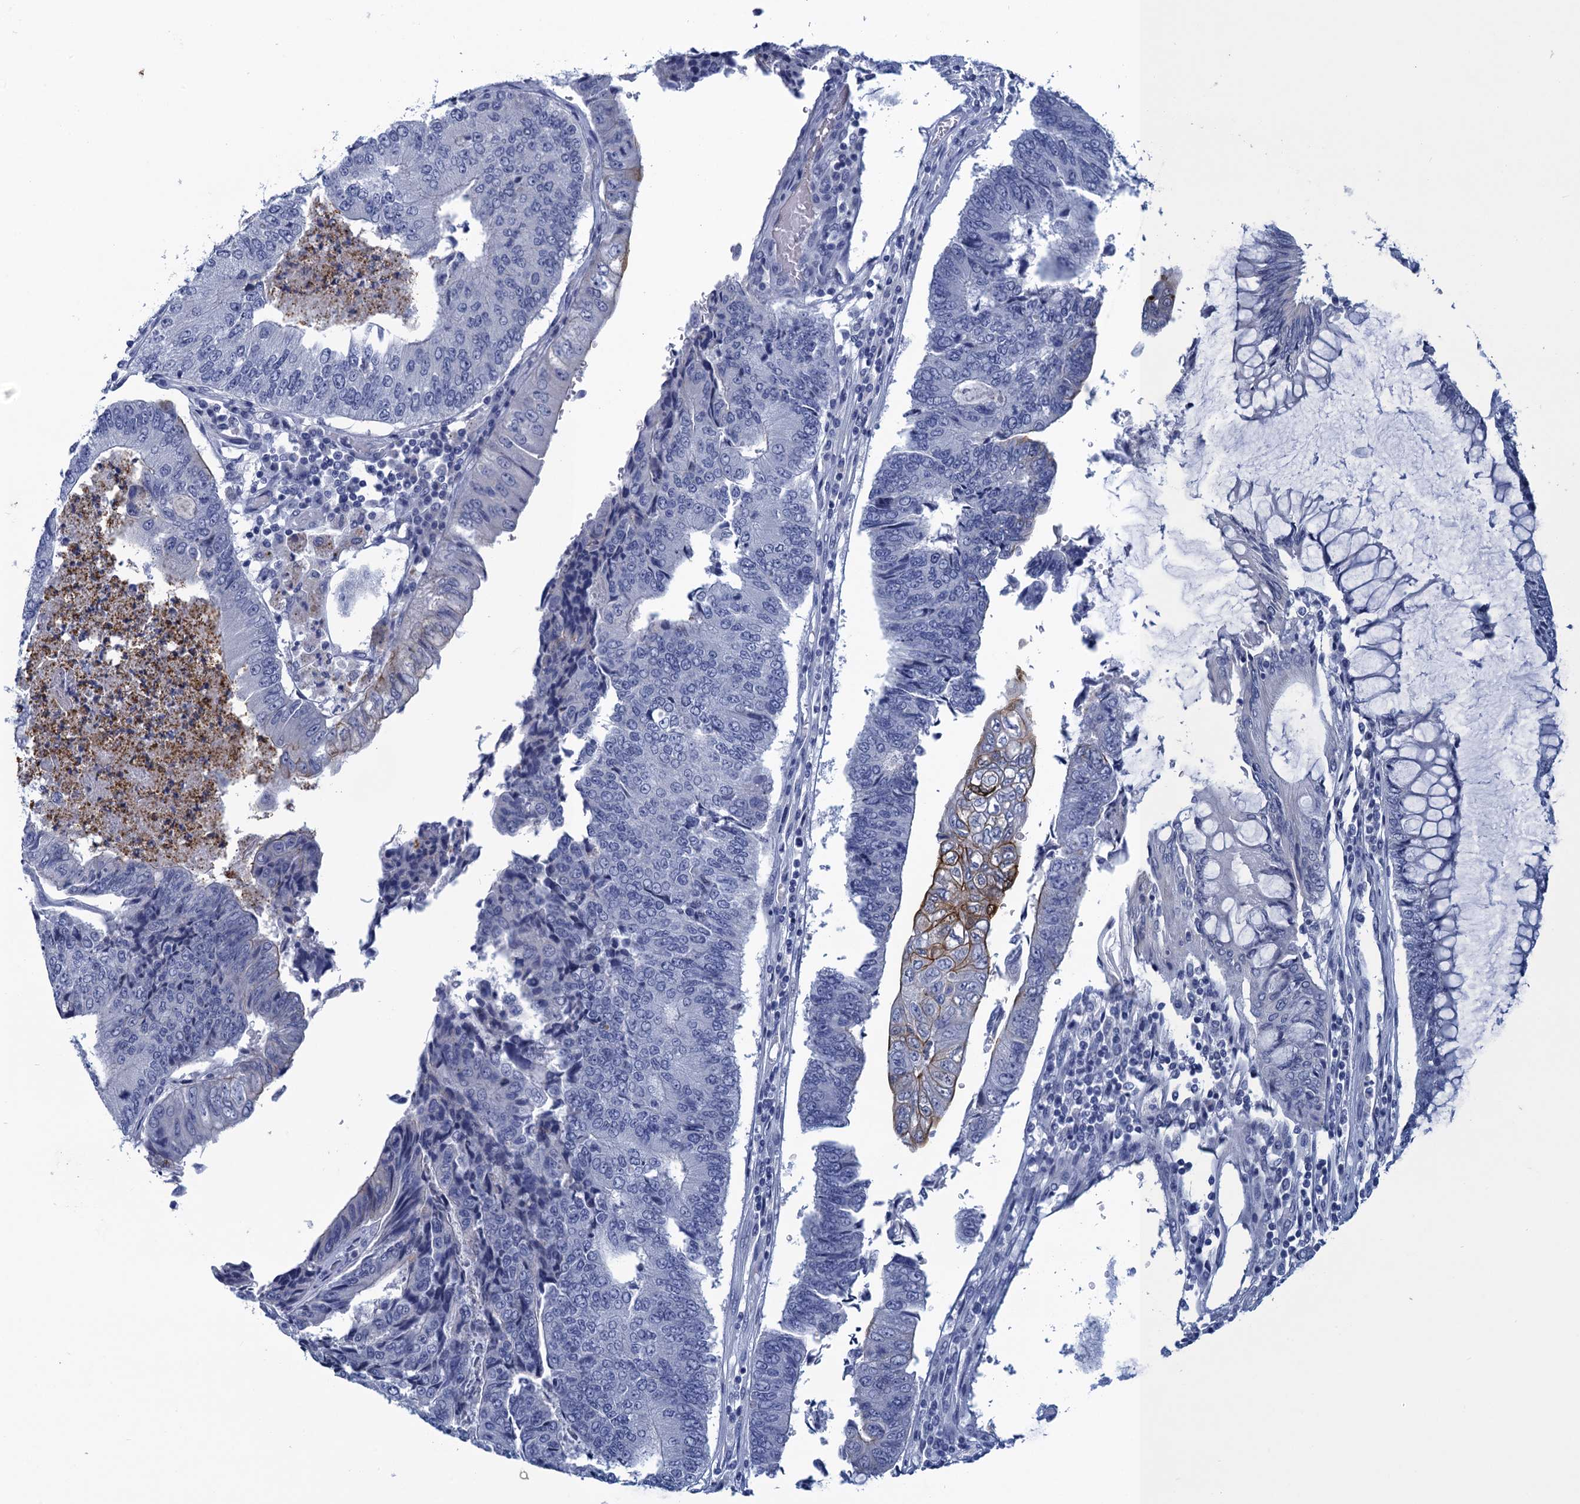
{"staining": {"intensity": "moderate", "quantity": "<25%", "location": "cytoplasmic/membranous"}, "tissue": "colorectal cancer", "cell_type": "Tumor cells", "image_type": "cancer", "snomed": [{"axis": "morphology", "description": "Adenocarcinoma, NOS"}, {"axis": "topography", "description": "Colon"}], "caption": "Approximately <25% of tumor cells in human adenocarcinoma (colorectal) exhibit moderate cytoplasmic/membranous protein expression as visualized by brown immunohistochemical staining.", "gene": "SCEL", "patient": {"sex": "female", "age": 67}}